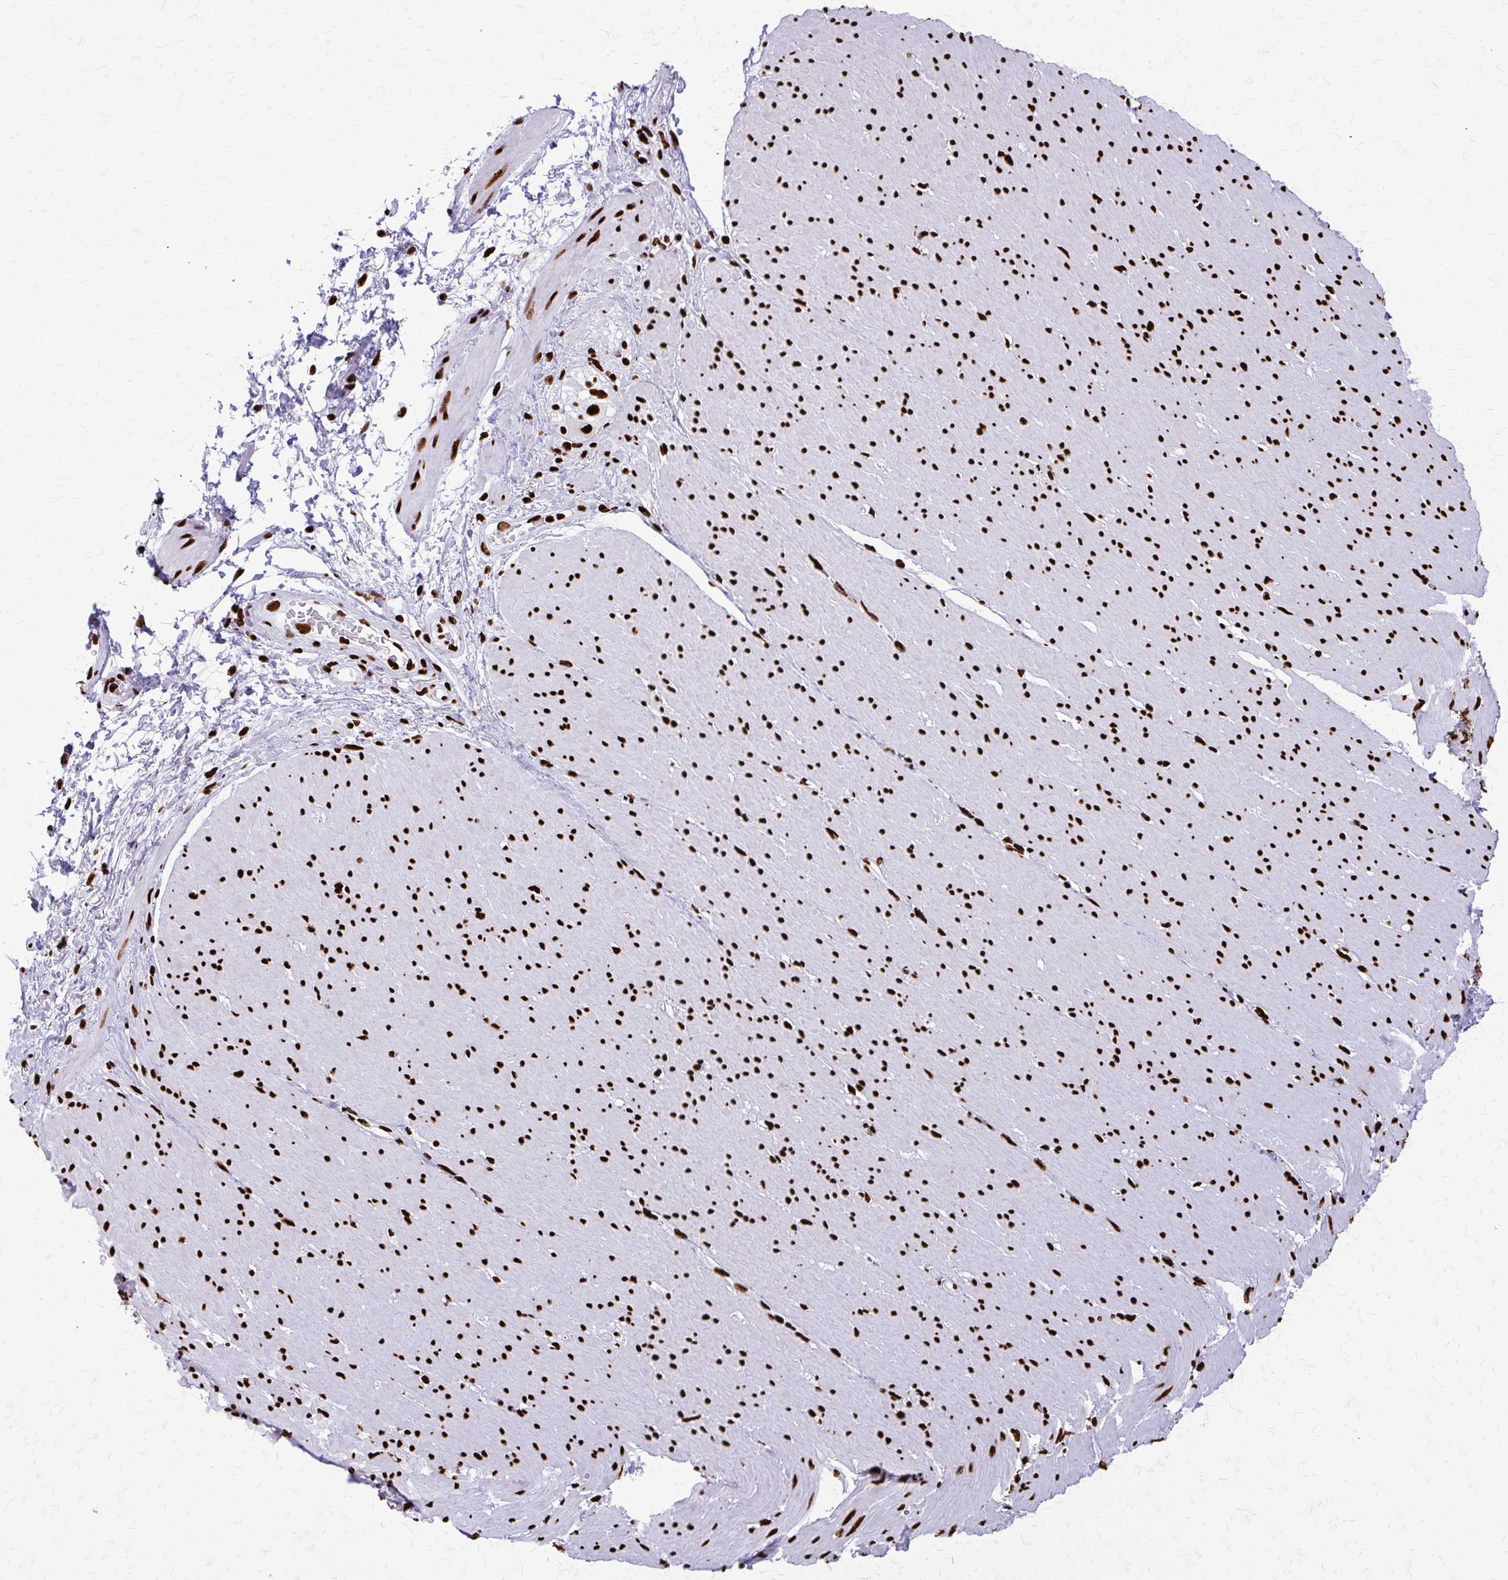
{"staining": {"intensity": "strong", "quantity": ">75%", "location": "nuclear"}, "tissue": "smooth muscle", "cell_type": "Smooth muscle cells", "image_type": "normal", "snomed": [{"axis": "morphology", "description": "Normal tissue, NOS"}, {"axis": "topography", "description": "Smooth muscle"}, {"axis": "topography", "description": "Rectum"}], "caption": "Immunohistochemistry (IHC) of normal smooth muscle displays high levels of strong nuclear expression in about >75% of smooth muscle cells. (IHC, brightfield microscopy, high magnification).", "gene": "SFPQ", "patient": {"sex": "male", "age": 53}}